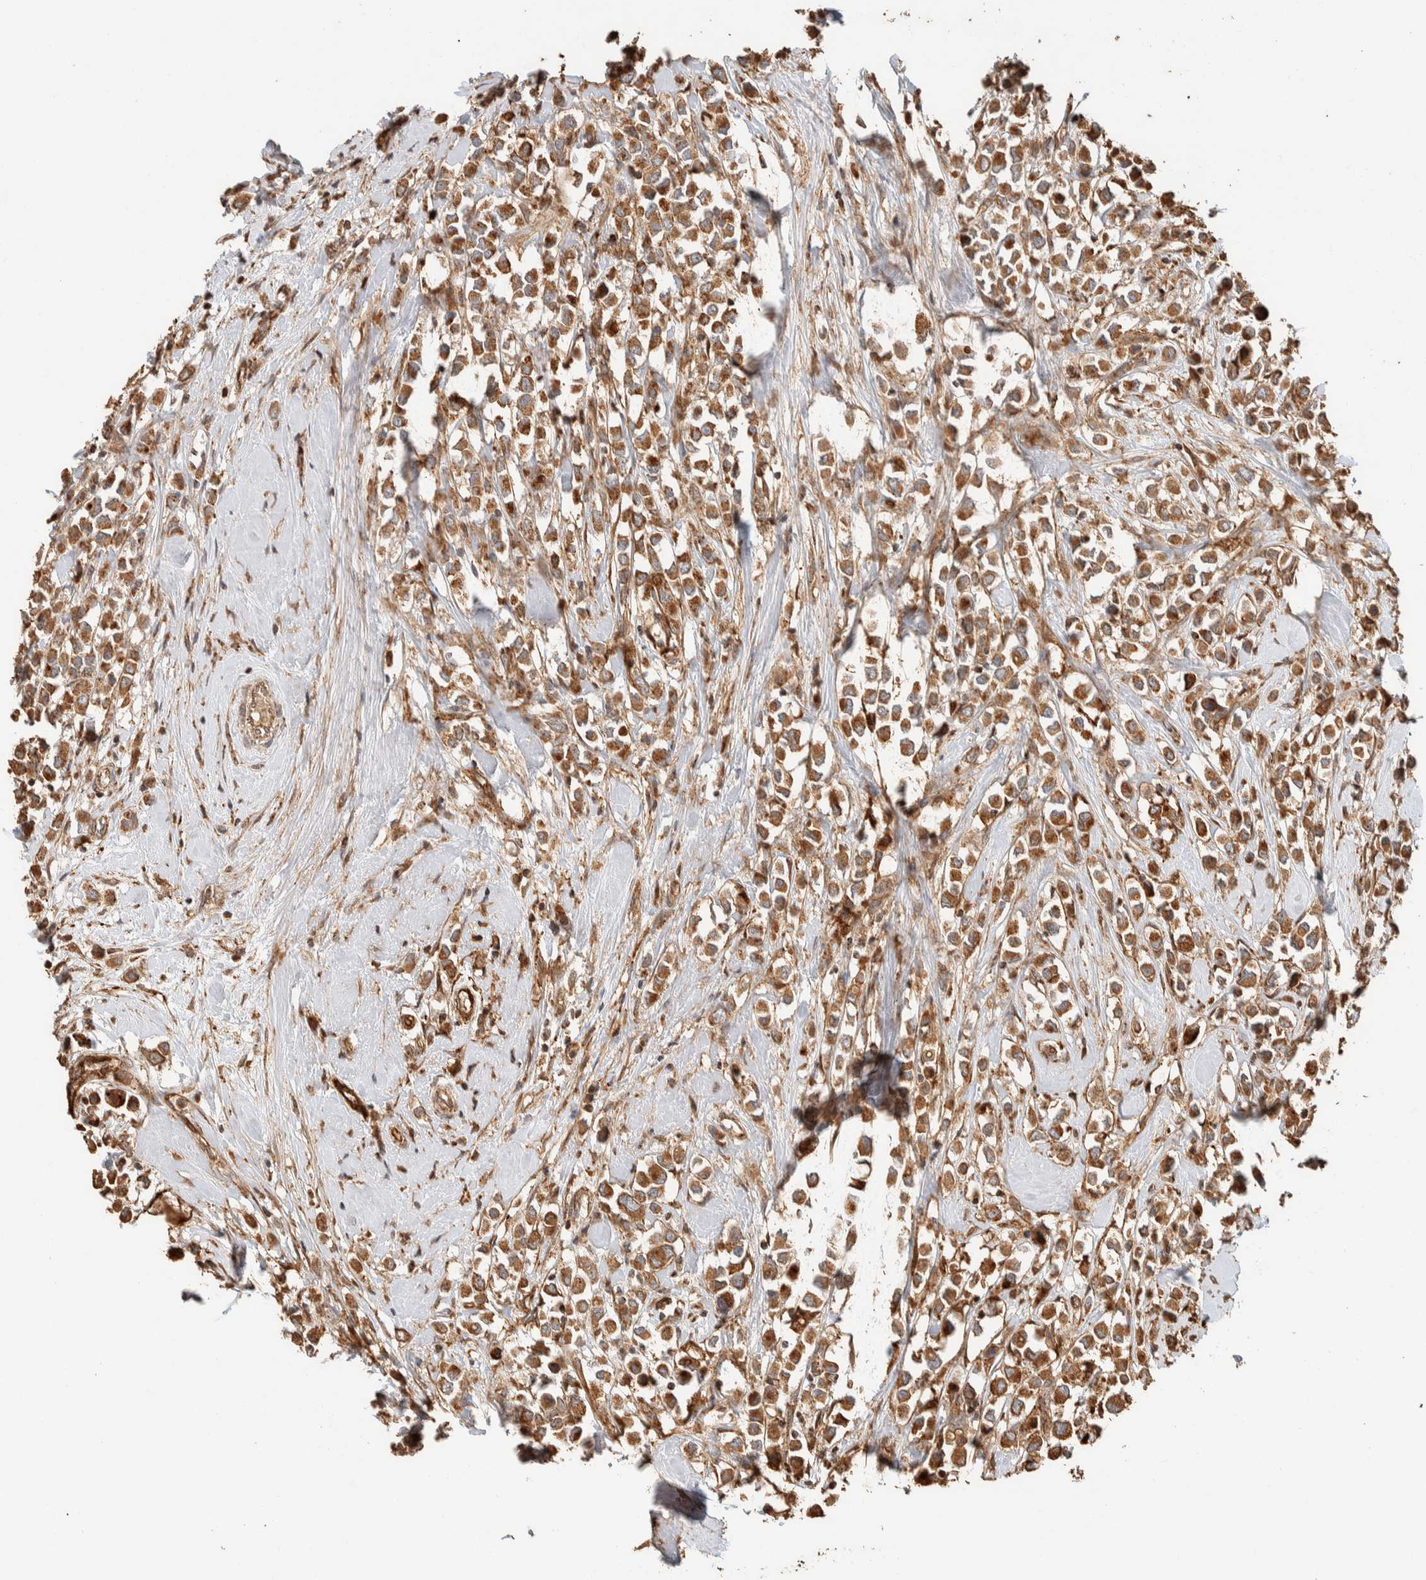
{"staining": {"intensity": "moderate", "quantity": ">75%", "location": "cytoplasmic/membranous"}, "tissue": "breast cancer", "cell_type": "Tumor cells", "image_type": "cancer", "snomed": [{"axis": "morphology", "description": "Duct carcinoma"}, {"axis": "topography", "description": "Breast"}], "caption": "A micrograph of breast cancer (infiltrating ductal carcinoma) stained for a protein shows moderate cytoplasmic/membranous brown staining in tumor cells.", "gene": "KIF9", "patient": {"sex": "female", "age": 61}}